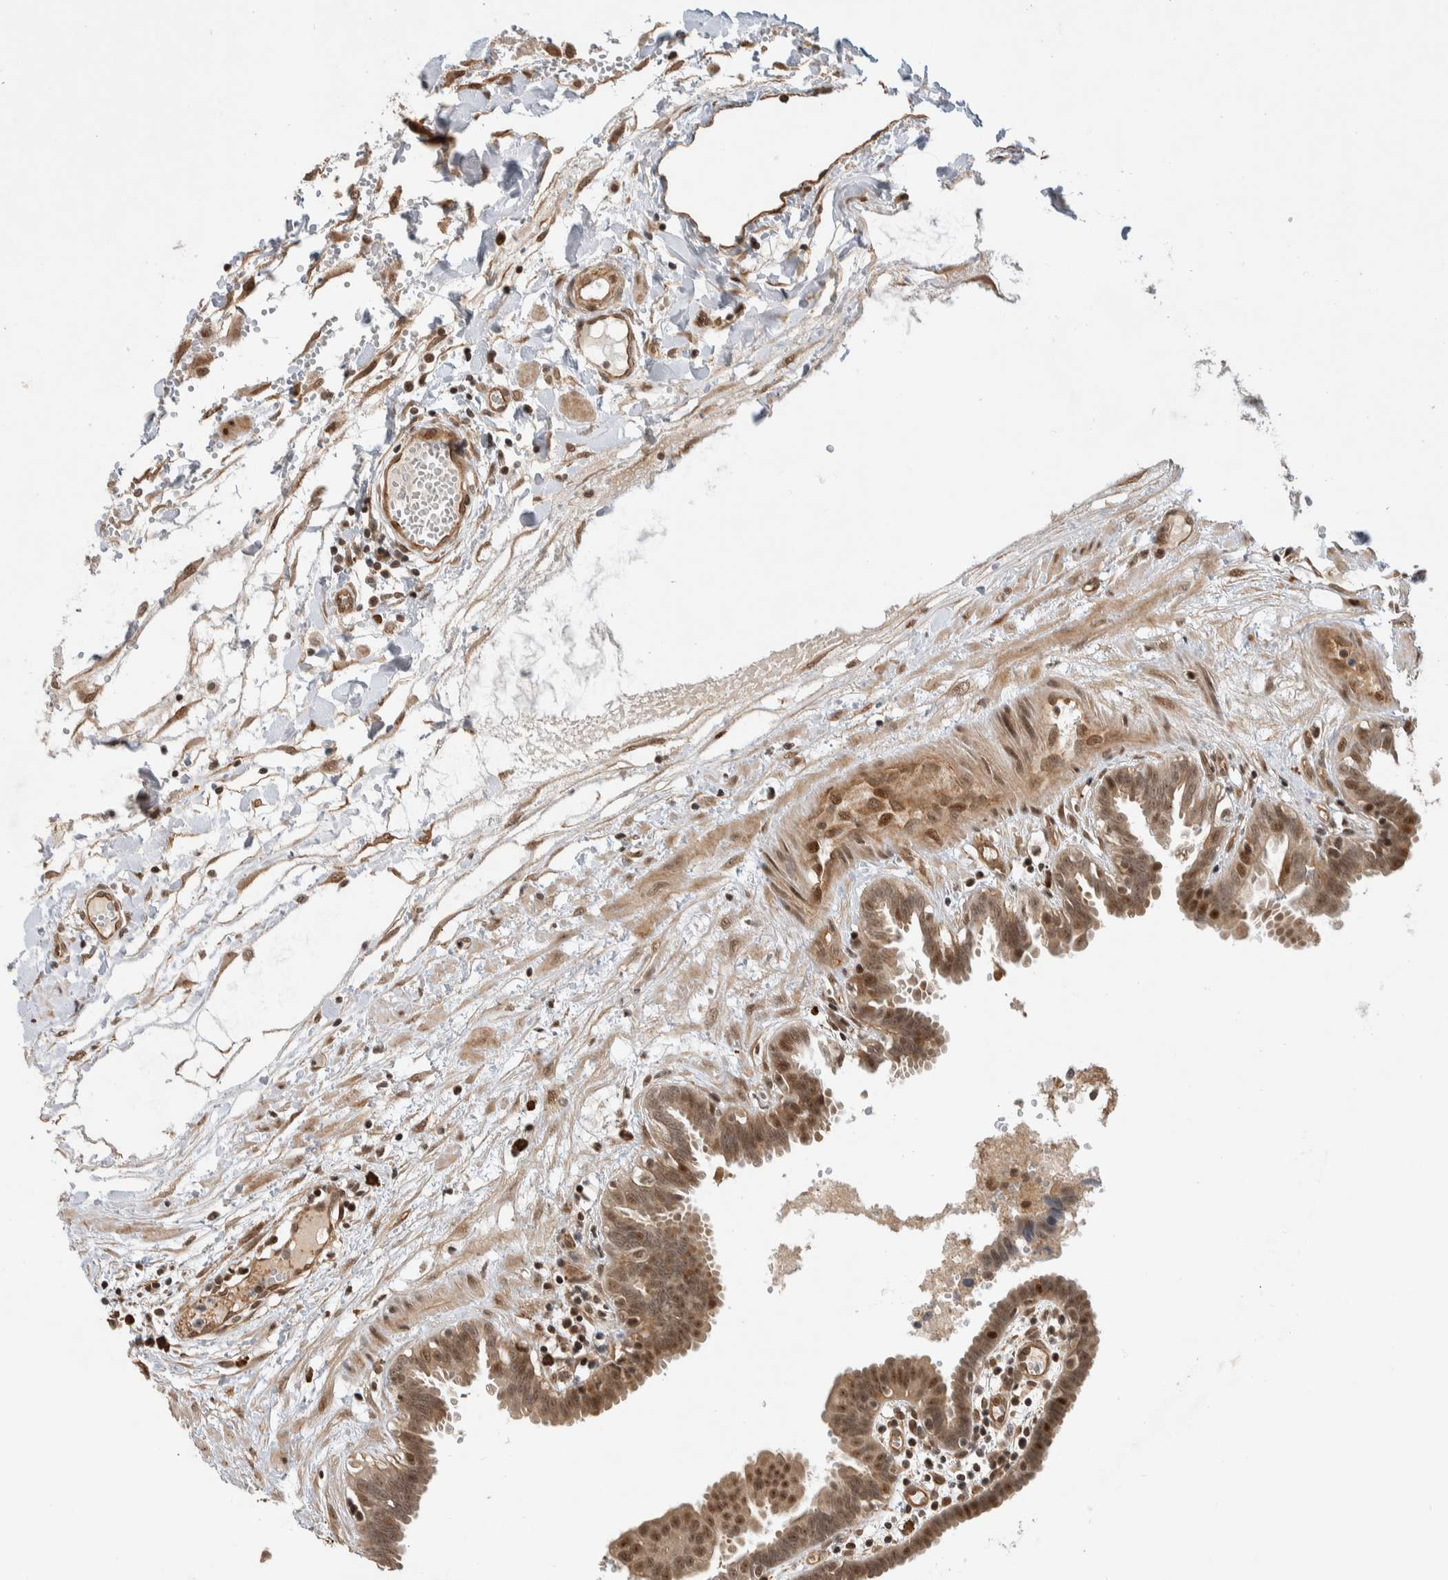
{"staining": {"intensity": "moderate", "quantity": ">75%", "location": "cytoplasmic/membranous,nuclear"}, "tissue": "fallopian tube", "cell_type": "Glandular cells", "image_type": "normal", "snomed": [{"axis": "morphology", "description": "Normal tissue, NOS"}, {"axis": "topography", "description": "Fallopian tube"}, {"axis": "topography", "description": "Placenta"}], "caption": "Immunohistochemical staining of benign fallopian tube shows moderate cytoplasmic/membranous,nuclear protein staining in approximately >75% of glandular cells. (IHC, brightfield microscopy, high magnification).", "gene": "TOR1B", "patient": {"sex": "female", "age": 32}}